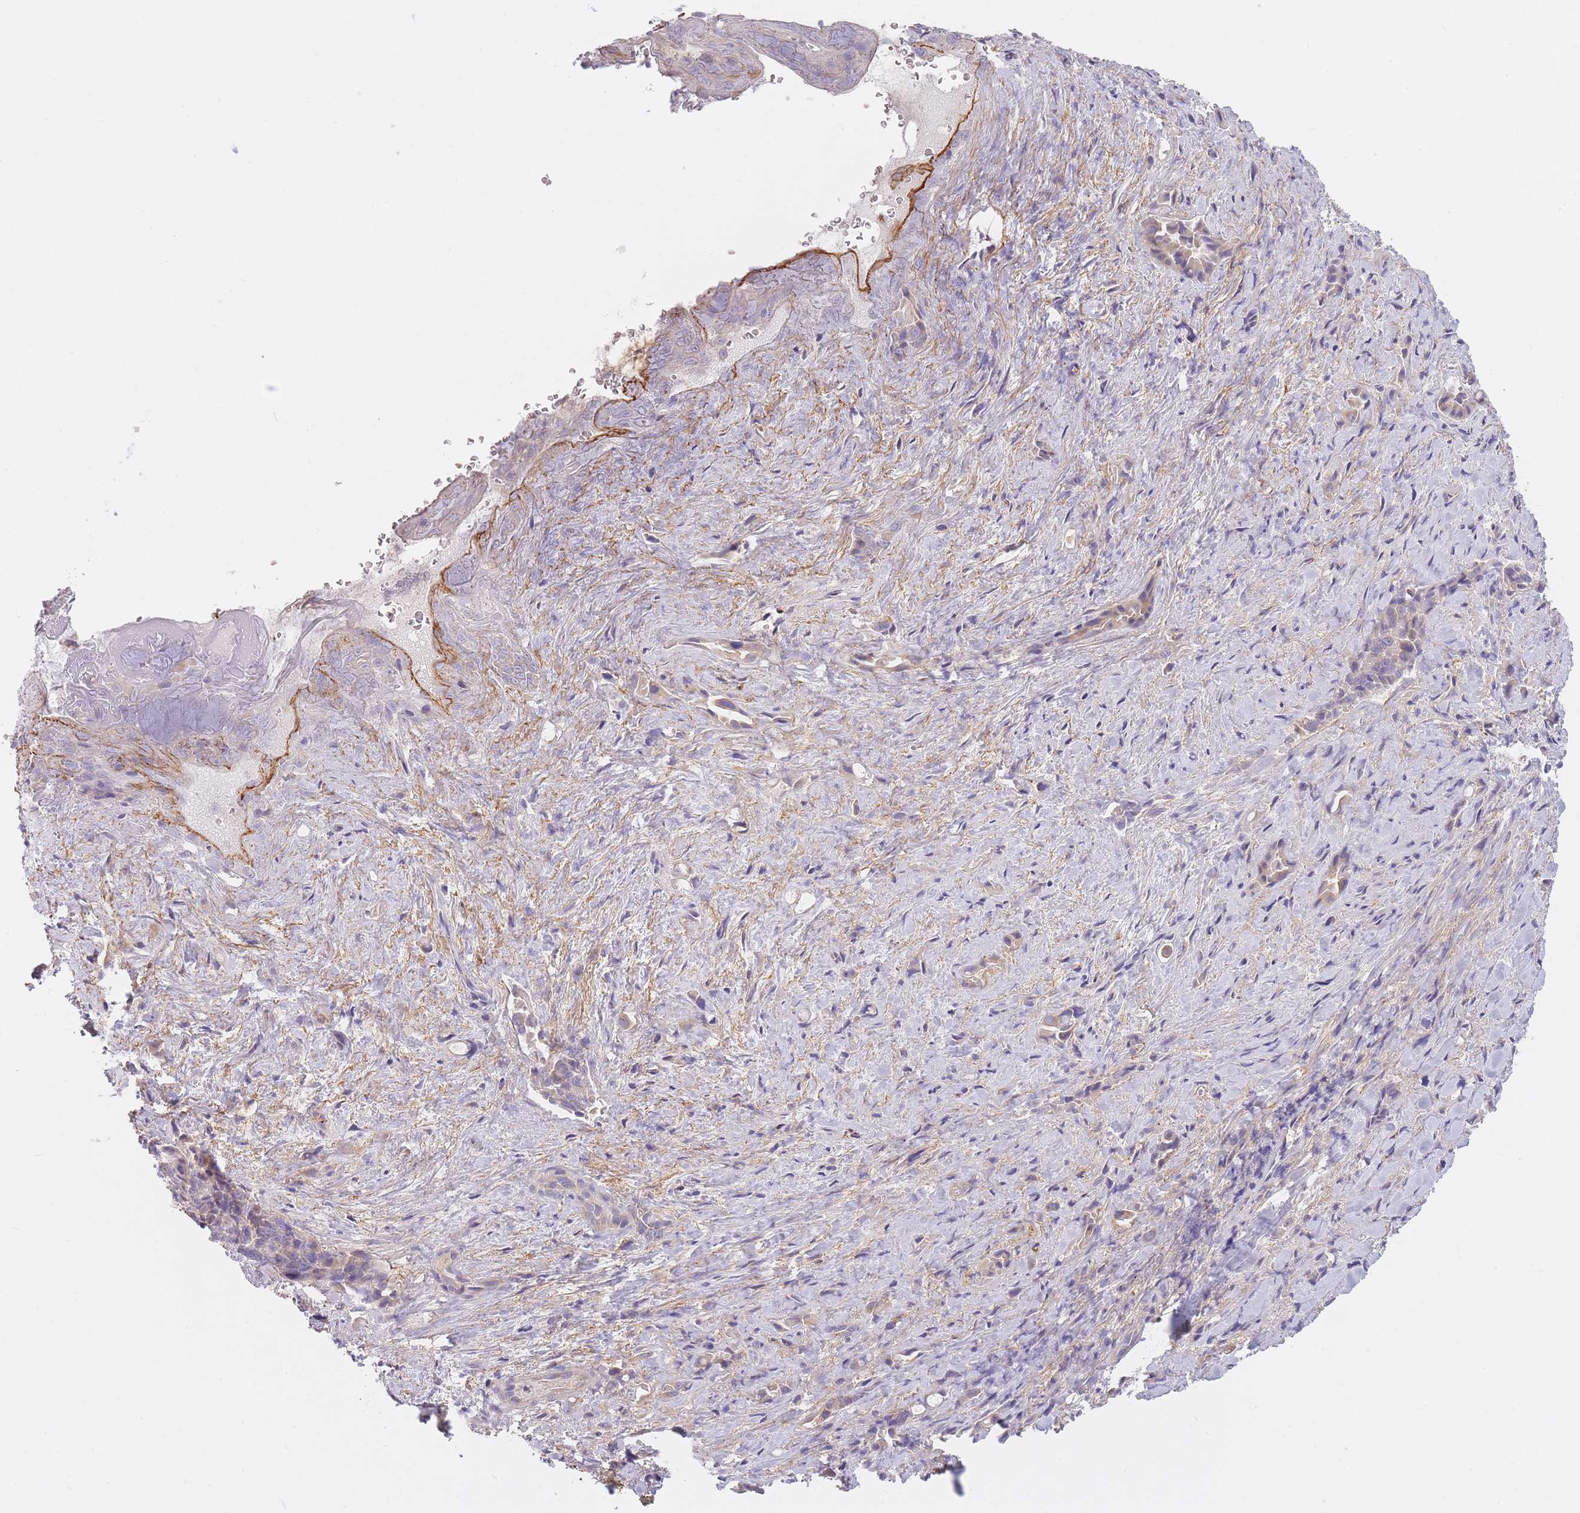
{"staining": {"intensity": "weak", "quantity": "25%-75%", "location": "cytoplasmic/membranous"}, "tissue": "liver cancer", "cell_type": "Tumor cells", "image_type": "cancer", "snomed": [{"axis": "morphology", "description": "Cholangiocarcinoma"}, {"axis": "topography", "description": "Liver"}], "caption": "Tumor cells show low levels of weak cytoplasmic/membranous staining in approximately 25%-75% of cells in liver cancer (cholangiocarcinoma). (Stains: DAB in brown, nuclei in blue, Microscopy: brightfield microscopy at high magnification).", "gene": "AP3M2", "patient": {"sex": "female", "age": 68}}